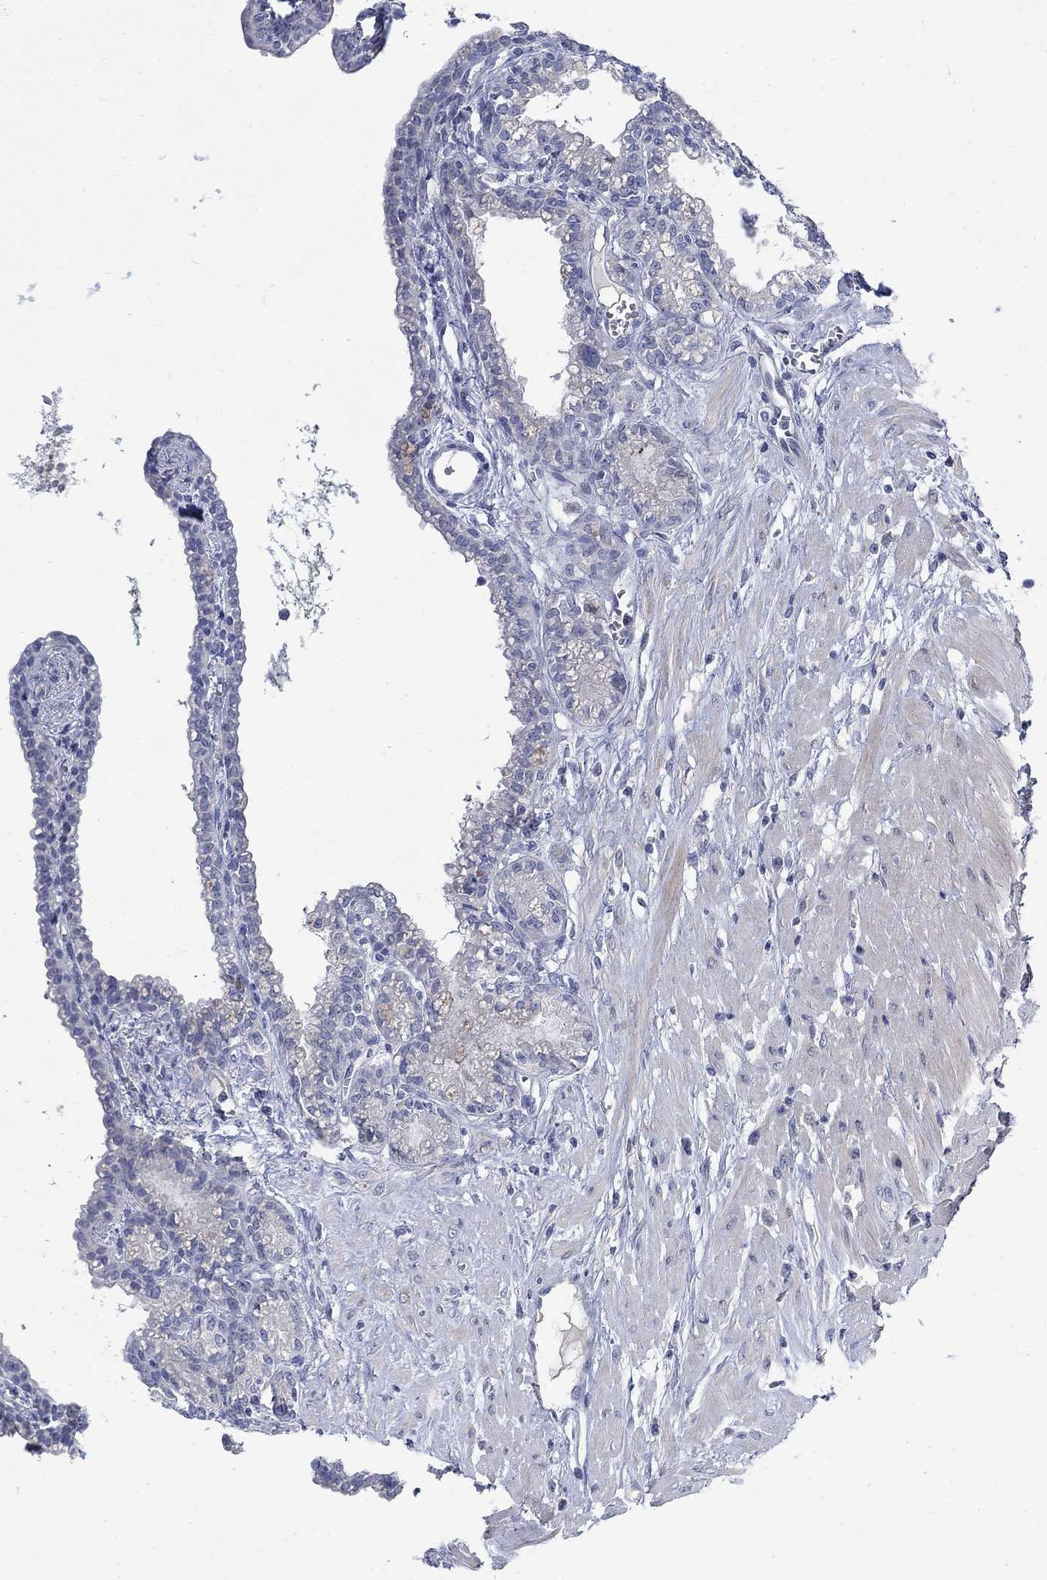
{"staining": {"intensity": "negative", "quantity": "none", "location": "none"}, "tissue": "seminal vesicle", "cell_type": "Glandular cells", "image_type": "normal", "snomed": [{"axis": "morphology", "description": "Normal tissue, NOS"}, {"axis": "morphology", "description": "Urothelial carcinoma, NOS"}, {"axis": "topography", "description": "Urinary bladder"}, {"axis": "topography", "description": "Seminal veicle"}], "caption": "A high-resolution image shows immunohistochemistry staining of normal seminal vesicle, which displays no significant positivity in glandular cells. (Immunohistochemistry, brightfield microscopy, high magnification).", "gene": "DLK1", "patient": {"sex": "male", "age": 76}}